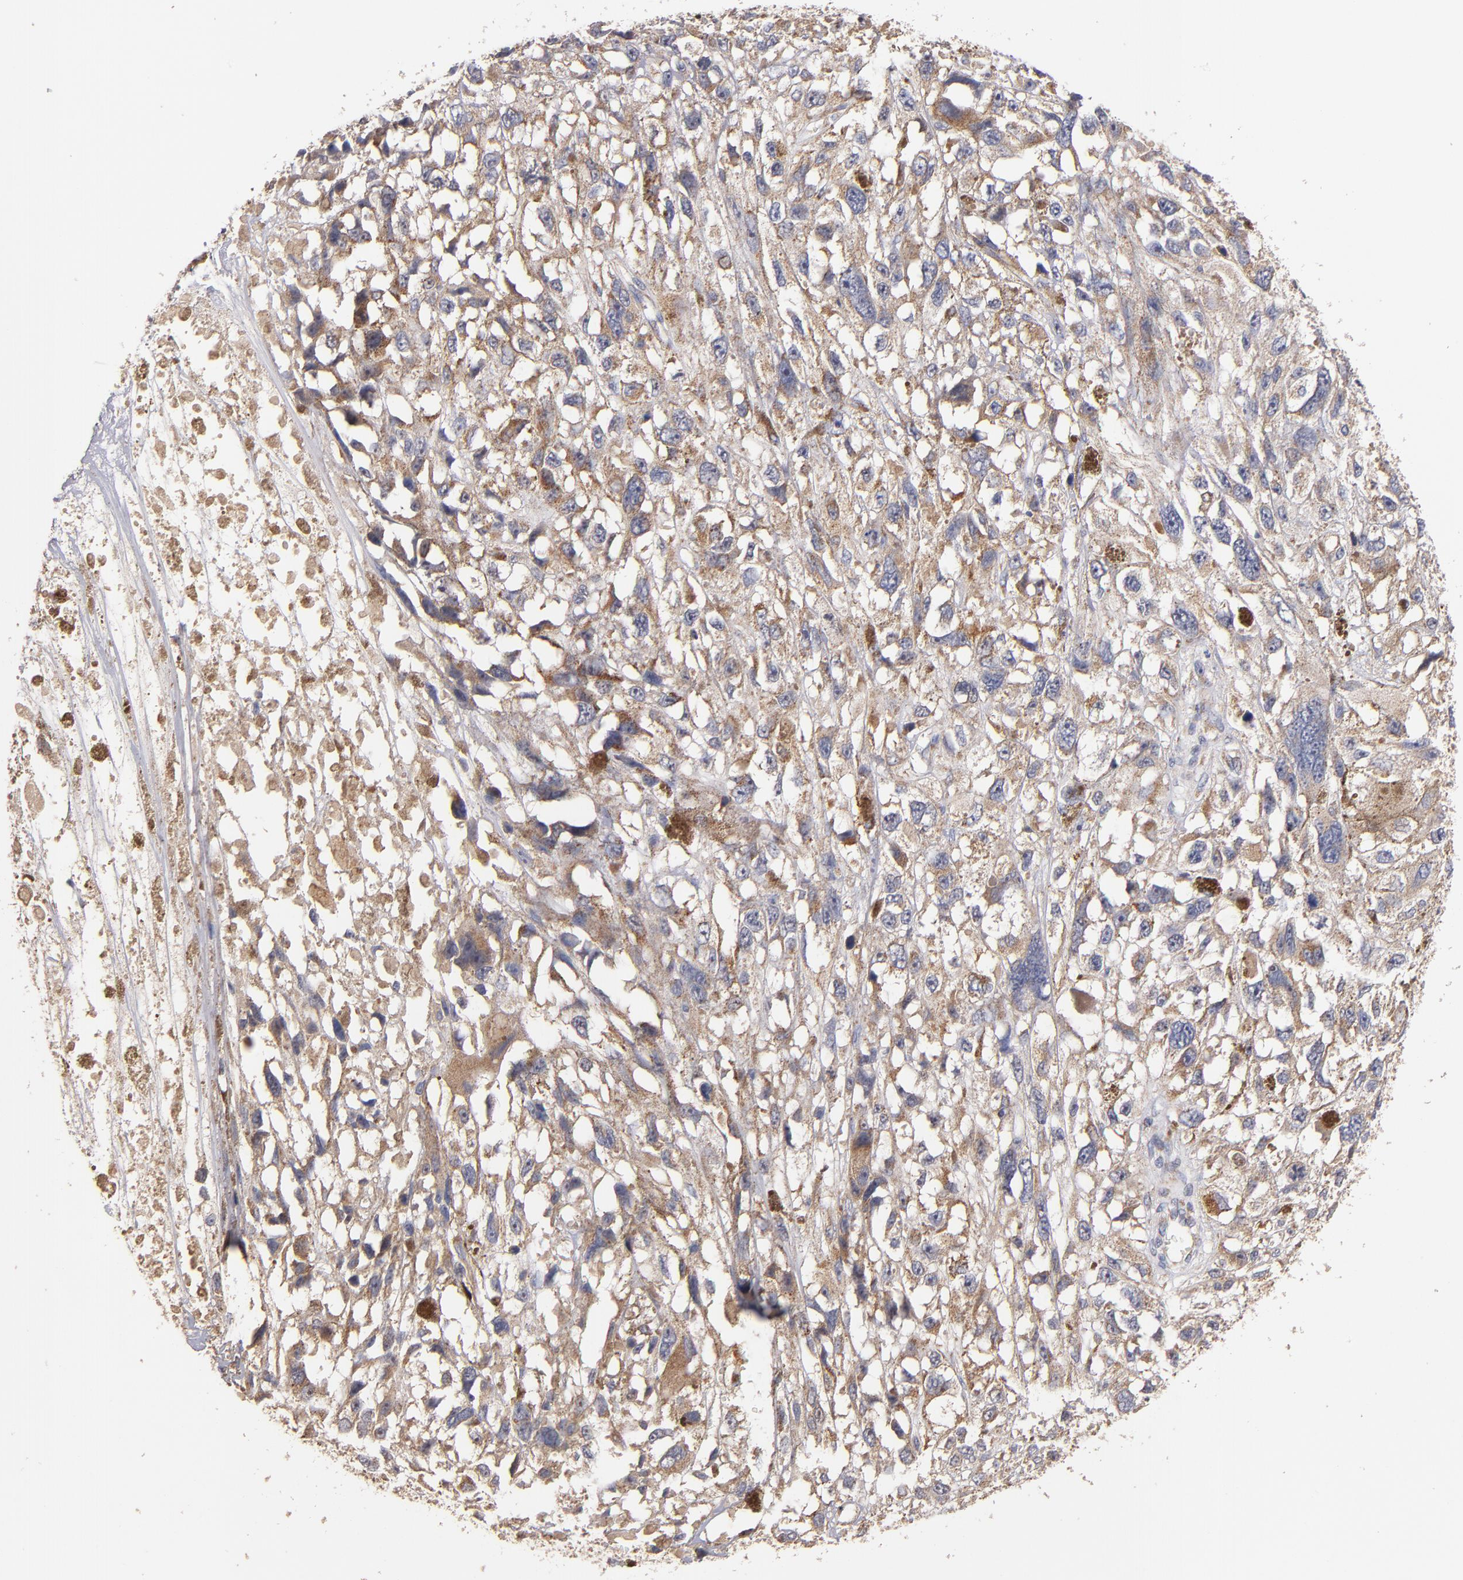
{"staining": {"intensity": "weak", "quantity": ">75%", "location": "cytoplasmic/membranous"}, "tissue": "melanoma", "cell_type": "Tumor cells", "image_type": "cancer", "snomed": [{"axis": "morphology", "description": "Malignant melanoma, Metastatic site"}, {"axis": "topography", "description": "Lymph node"}], "caption": "An image of human melanoma stained for a protein exhibits weak cytoplasmic/membranous brown staining in tumor cells.", "gene": "DIABLO", "patient": {"sex": "male", "age": 59}}